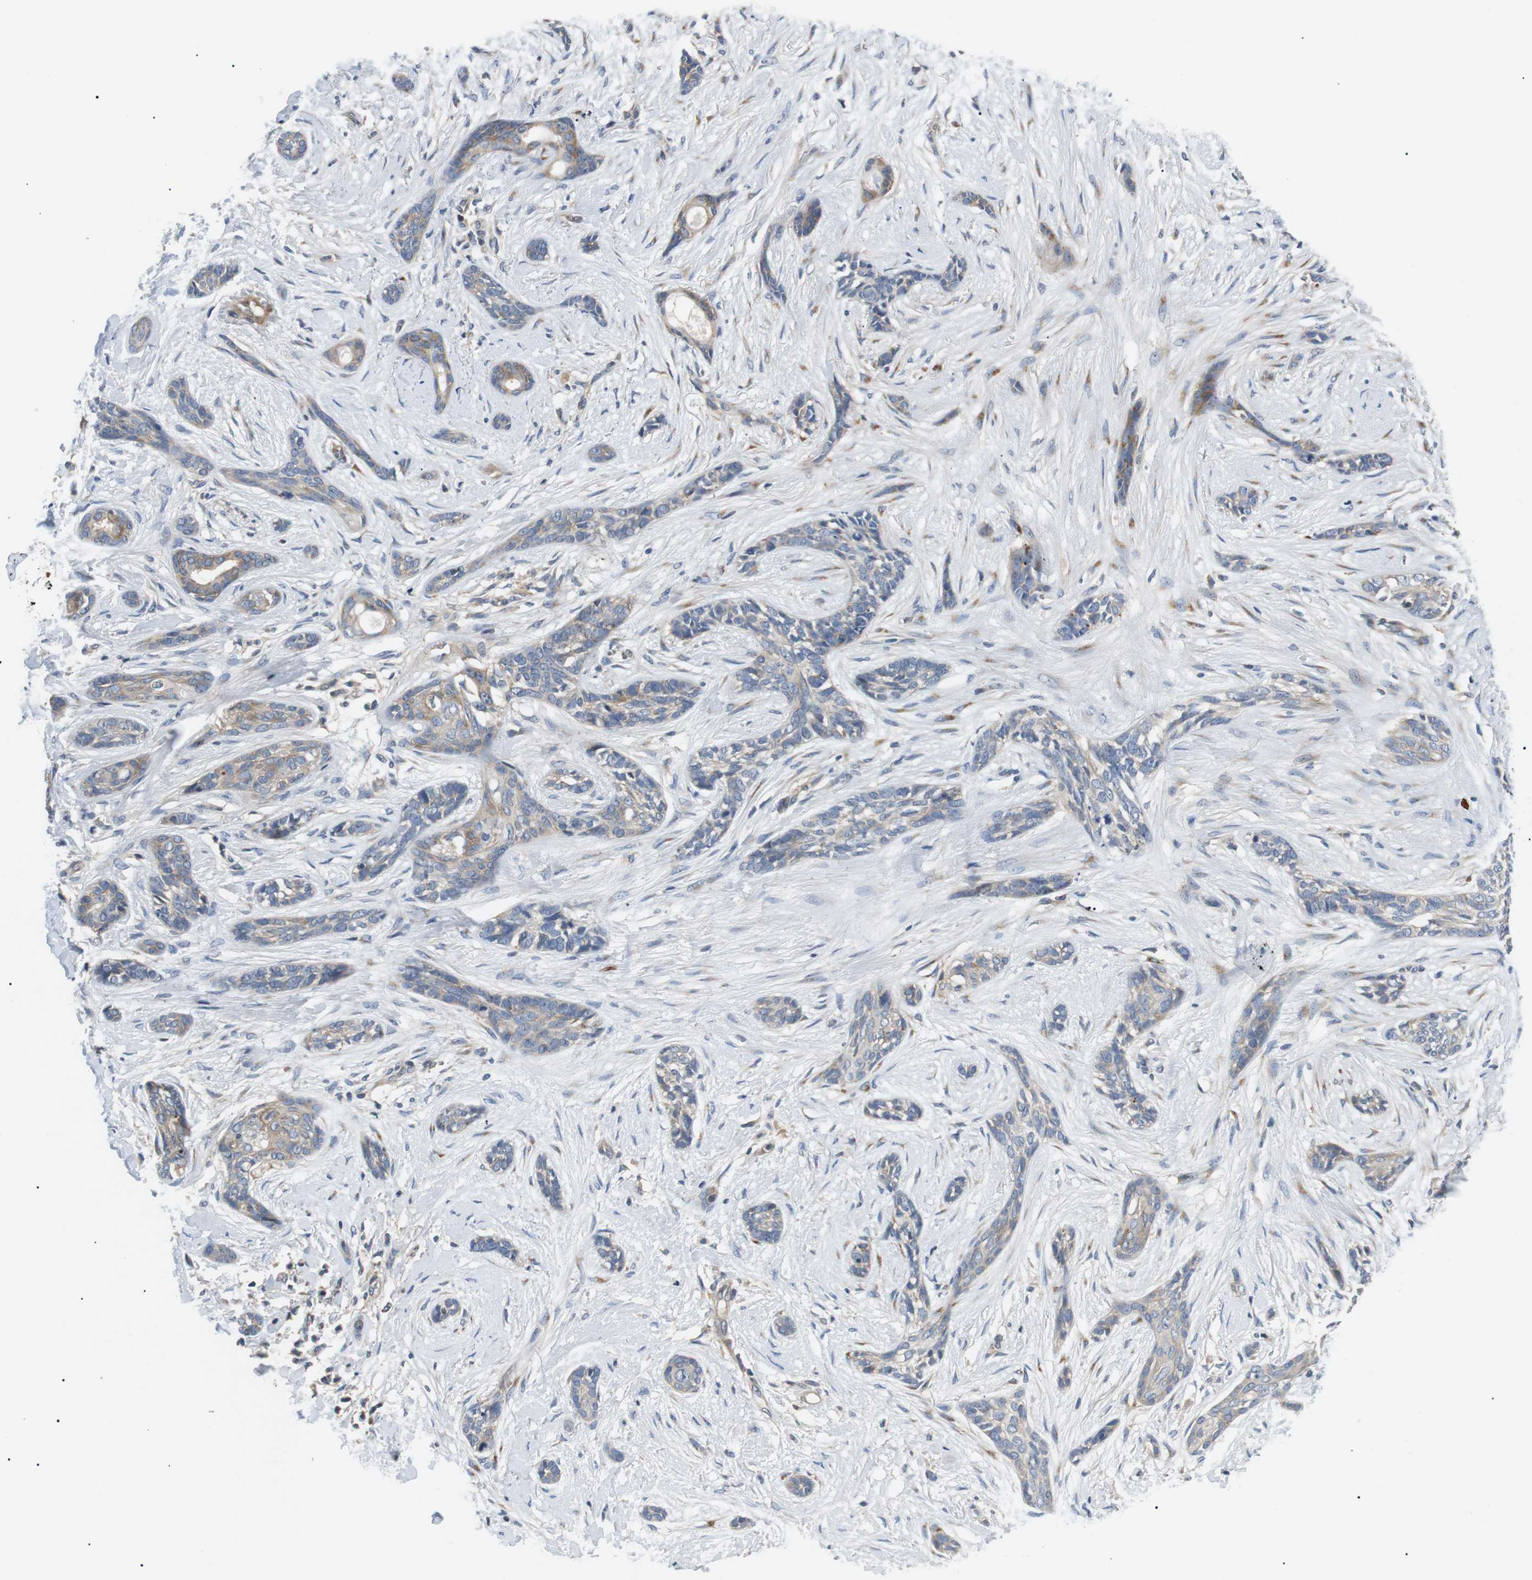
{"staining": {"intensity": "weak", "quantity": "<25%", "location": "cytoplasmic/membranous"}, "tissue": "skin cancer", "cell_type": "Tumor cells", "image_type": "cancer", "snomed": [{"axis": "morphology", "description": "Basal cell carcinoma"}, {"axis": "morphology", "description": "Adnexal tumor, benign"}, {"axis": "topography", "description": "Skin"}], "caption": "Image shows no protein expression in tumor cells of skin cancer (benign adnexal tumor) tissue.", "gene": "DIPK1A", "patient": {"sex": "female", "age": 42}}